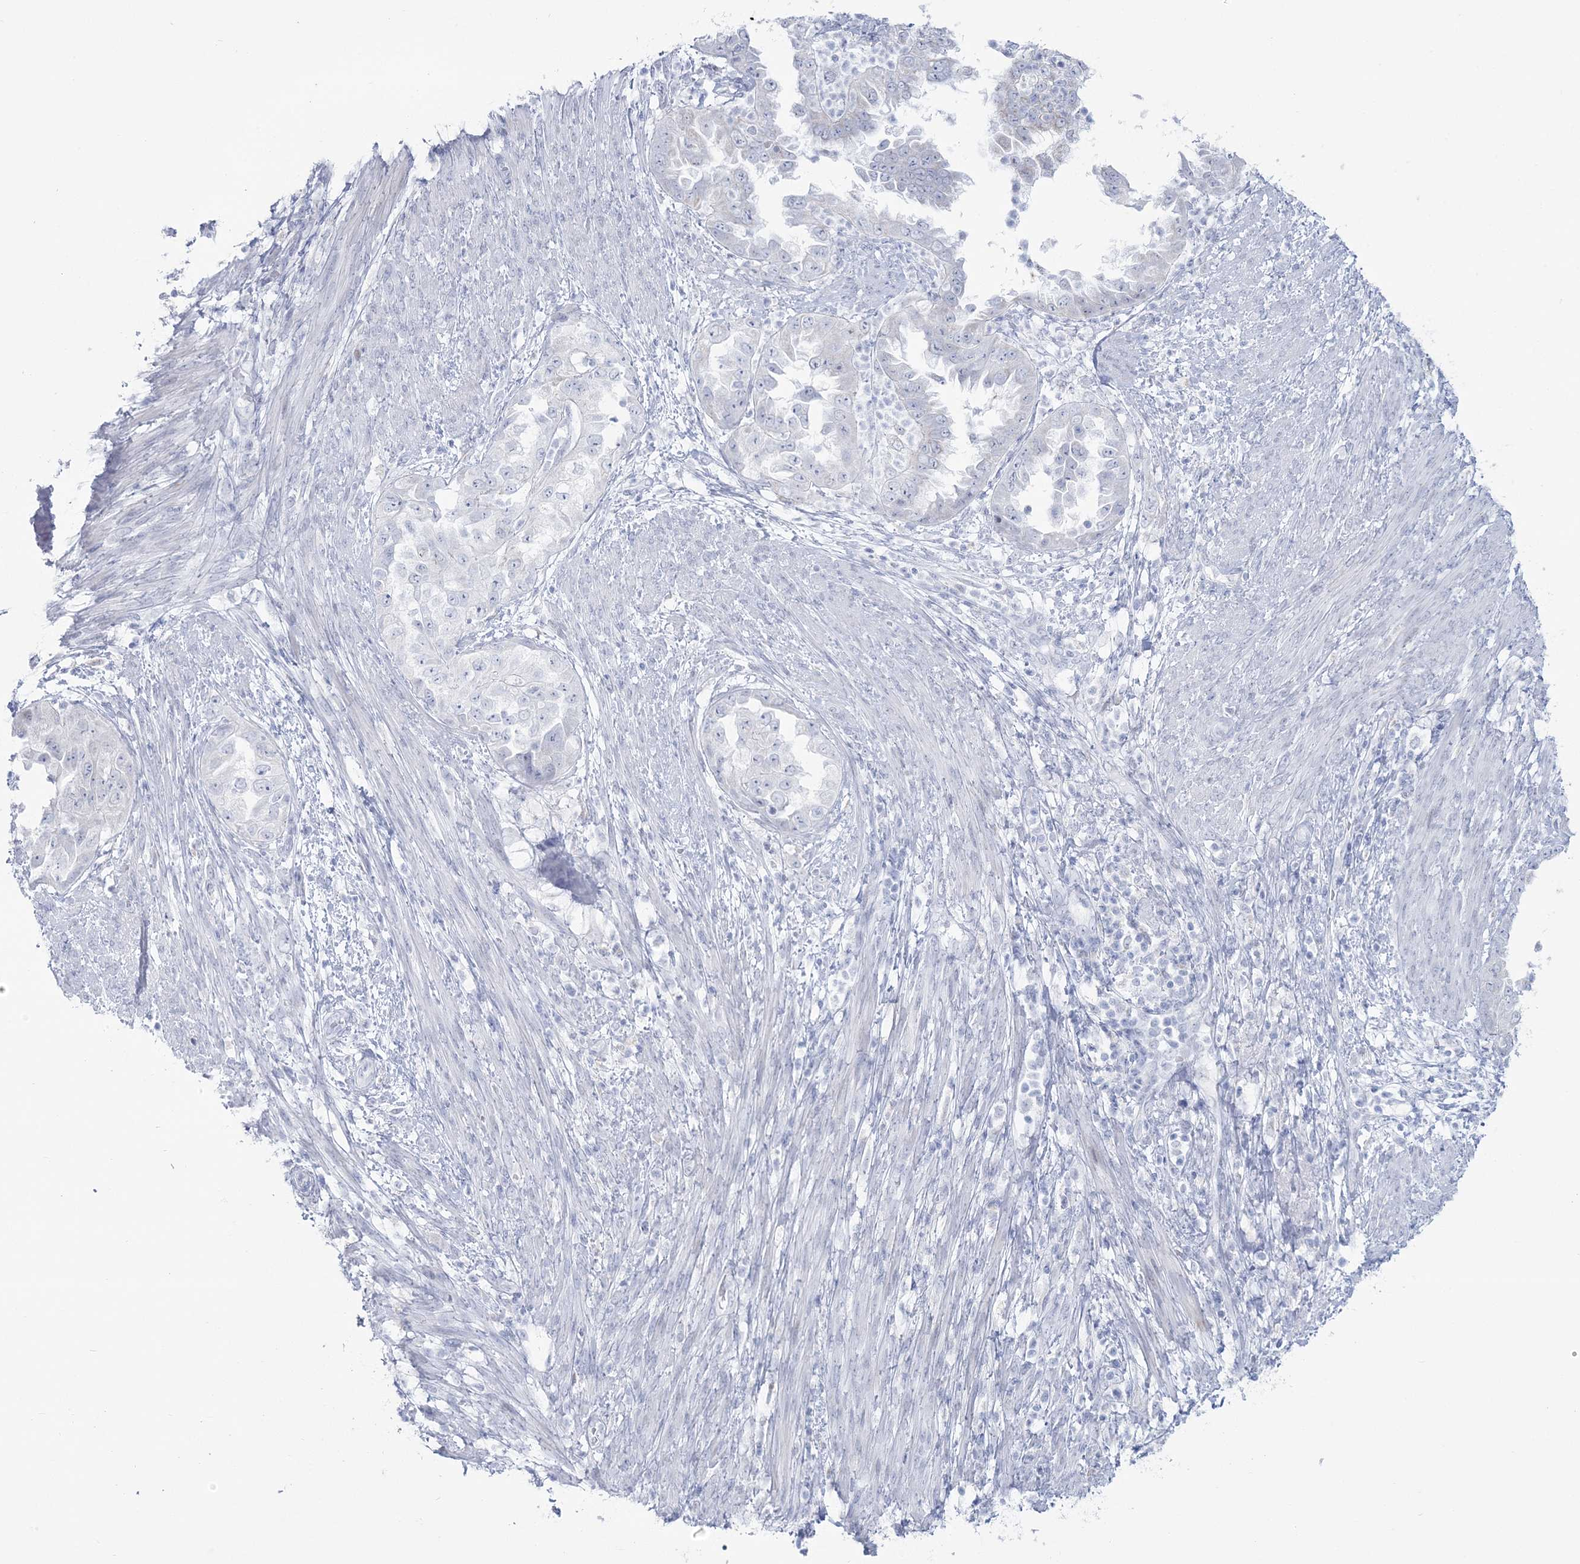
{"staining": {"intensity": "negative", "quantity": "none", "location": "none"}, "tissue": "endometrial cancer", "cell_type": "Tumor cells", "image_type": "cancer", "snomed": [{"axis": "morphology", "description": "Adenocarcinoma, NOS"}, {"axis": "topography", "description": "Endometrium"}], "caption": "This micrograph is of adenocarcinoma (endometrial) stained with immunohistochemistry to label a protein in brown with the nuclei are counter-stained blue. There is no positivity in tumor cells.", "gene": "ZNF843", "patient": {"sex": "female", "age": 85}}